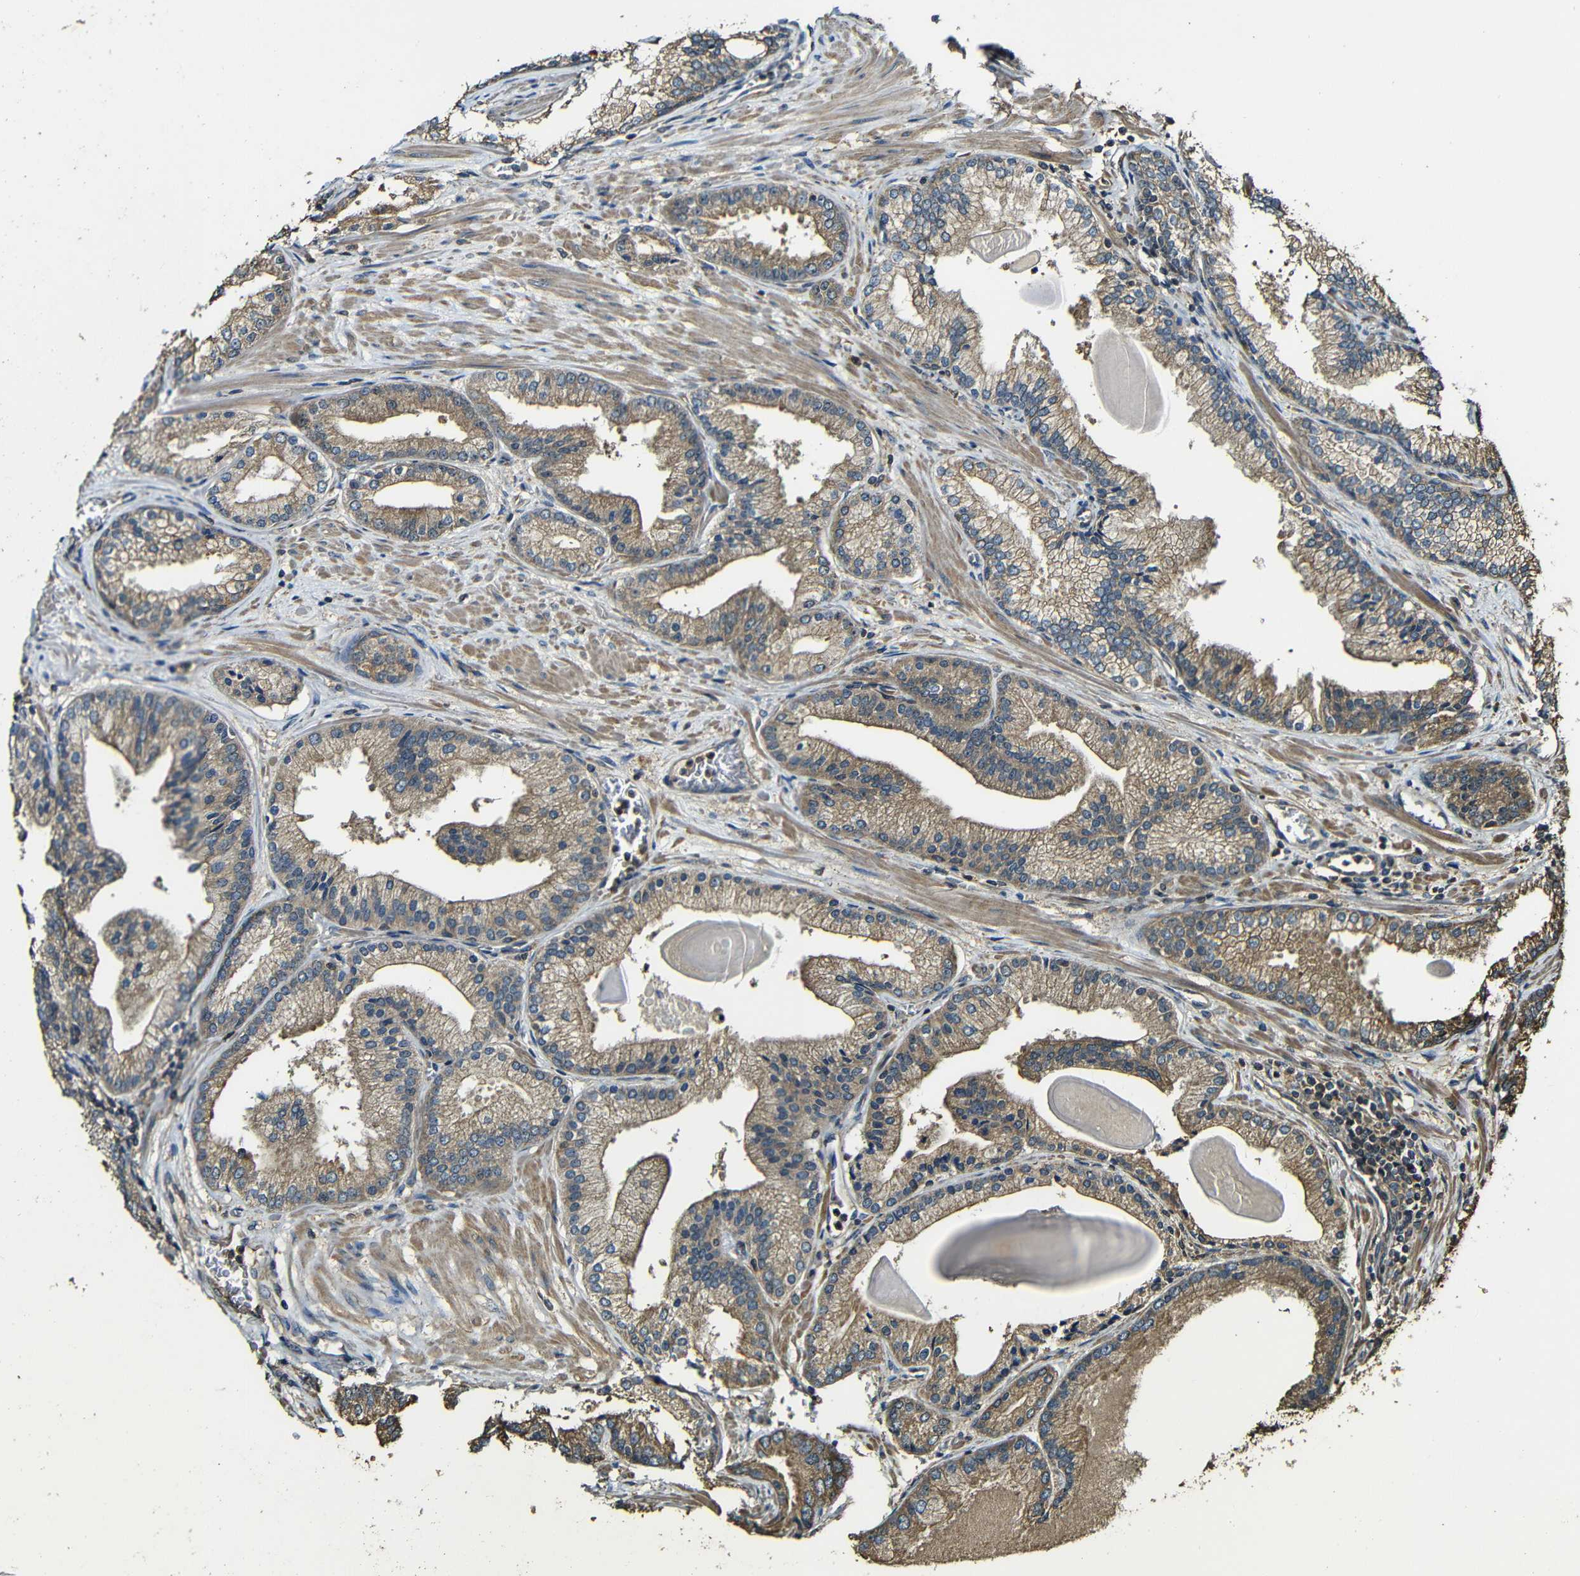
{"staining": {"intensity": "moderate", "quantity": ">75%", "location": "cytoplasmic/membranous"}, "tissue": "prostate cancer", "cell_type": "Tumor cells", "image_type": "cancer", "snomed": [{"axis": "morphology", "description": "Adenocarcinoma, Low grade"}, {"axis": "topography", "description": "Prostate"}], "caption": "Immunohistochemical staining of human prostate adenocarcinoma (low-grade) displays medium levels of moderate cytoplasmic/membranous protein expression in about >75% of tumor cells. (IHC, brightfield microscopy, high magnification).", "gene": "CASP8", "patient": {"sex": "male", "age": 59}}